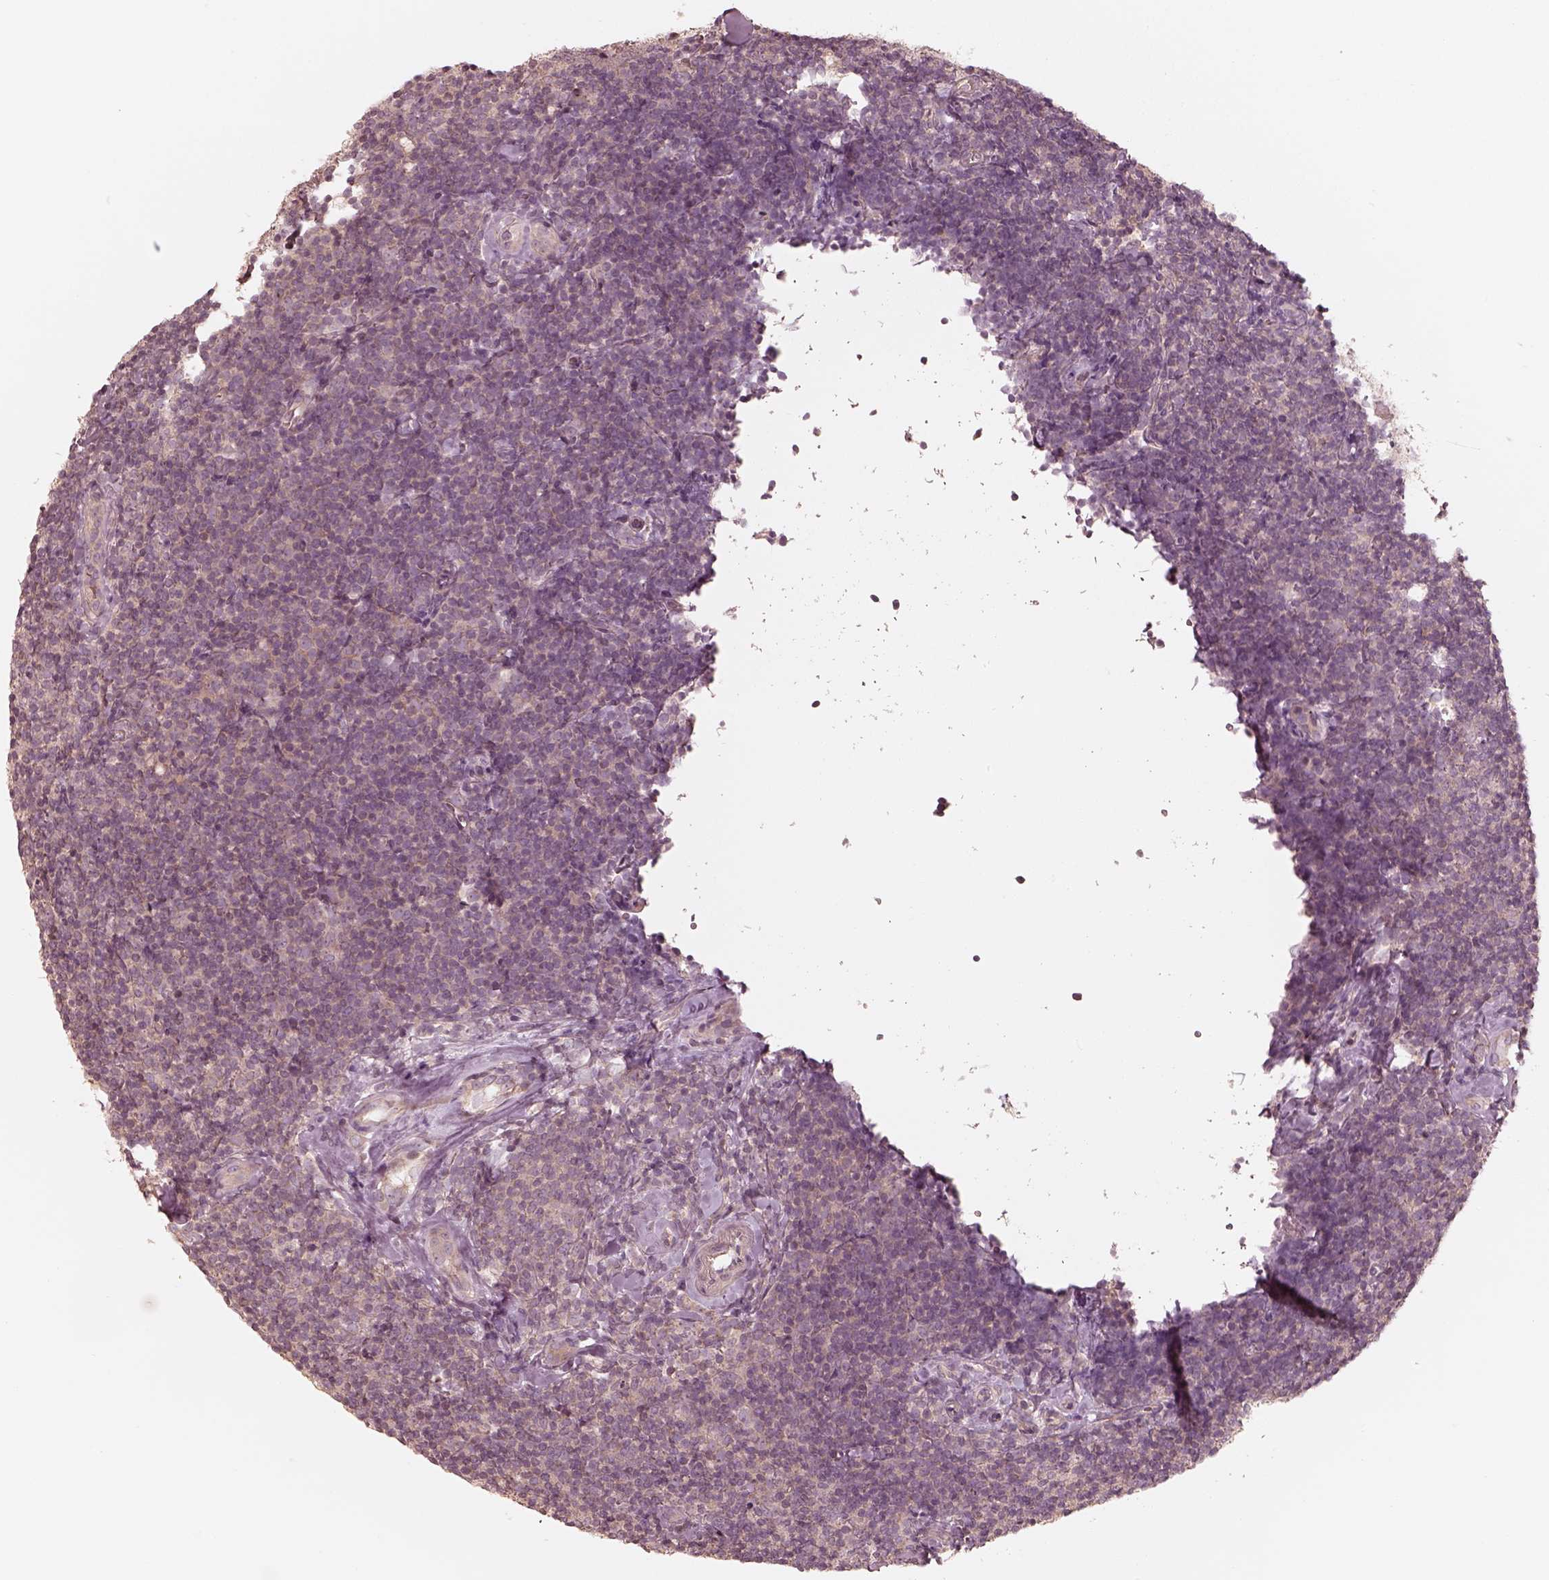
{"staining": {"intensity": "negative", "quantity": "none", "location": "none"}, "tissue": "lymphoma", "cell_type": "Tumor cells", "image_type": "cancer", "snomed": [{"axis": "morphology", "description": "Malignant lymphoma, non-Hodgkin's type, Low grade"}, {"axis": "topography", "description": "Lymph node"}], "caption": "Human lymphoma stained for a protein using IHC demonstrates no expression in tumor cells.", "gene": "KIF5C", "patient": {"sex": "female", "age": 56}}